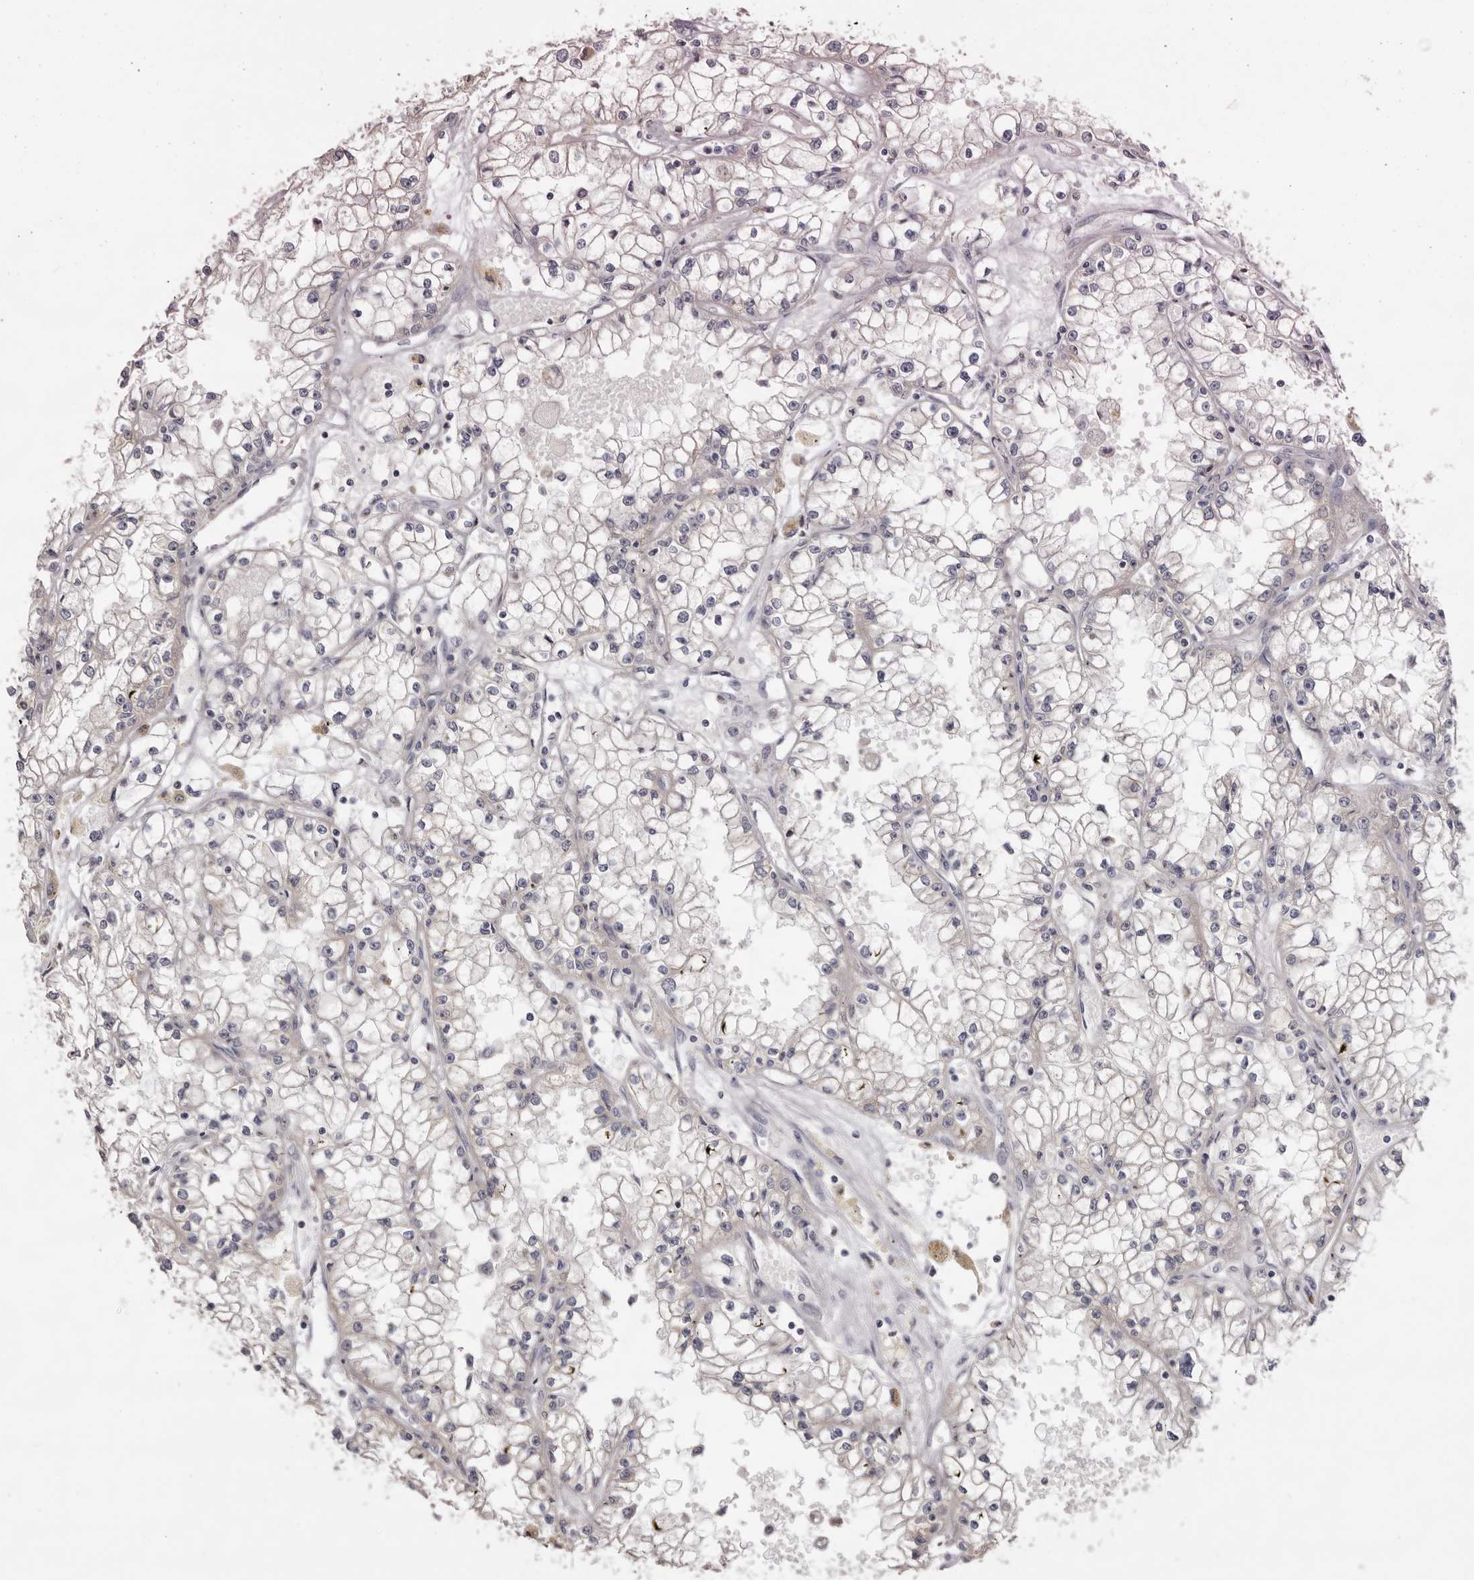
{"staining": {"intensity": "weak", "quantity": "<25%", "location": "cytoplasmic/membranous"}, "tissue": "renal cancer", "cell_type": "Tumor cells", "image_type": "cancer", "snomed": [{"axis": "morphology", "description": "Adenocarcinoma, NOS"}, {"axis": "topography", "description": "Kidney"}], "caption": "This is an IHC histopathology image of renal cancer. There is no expression in tumor cells.", "gene": "PIGX", "patient": {"sex": "male", "age": 56}}